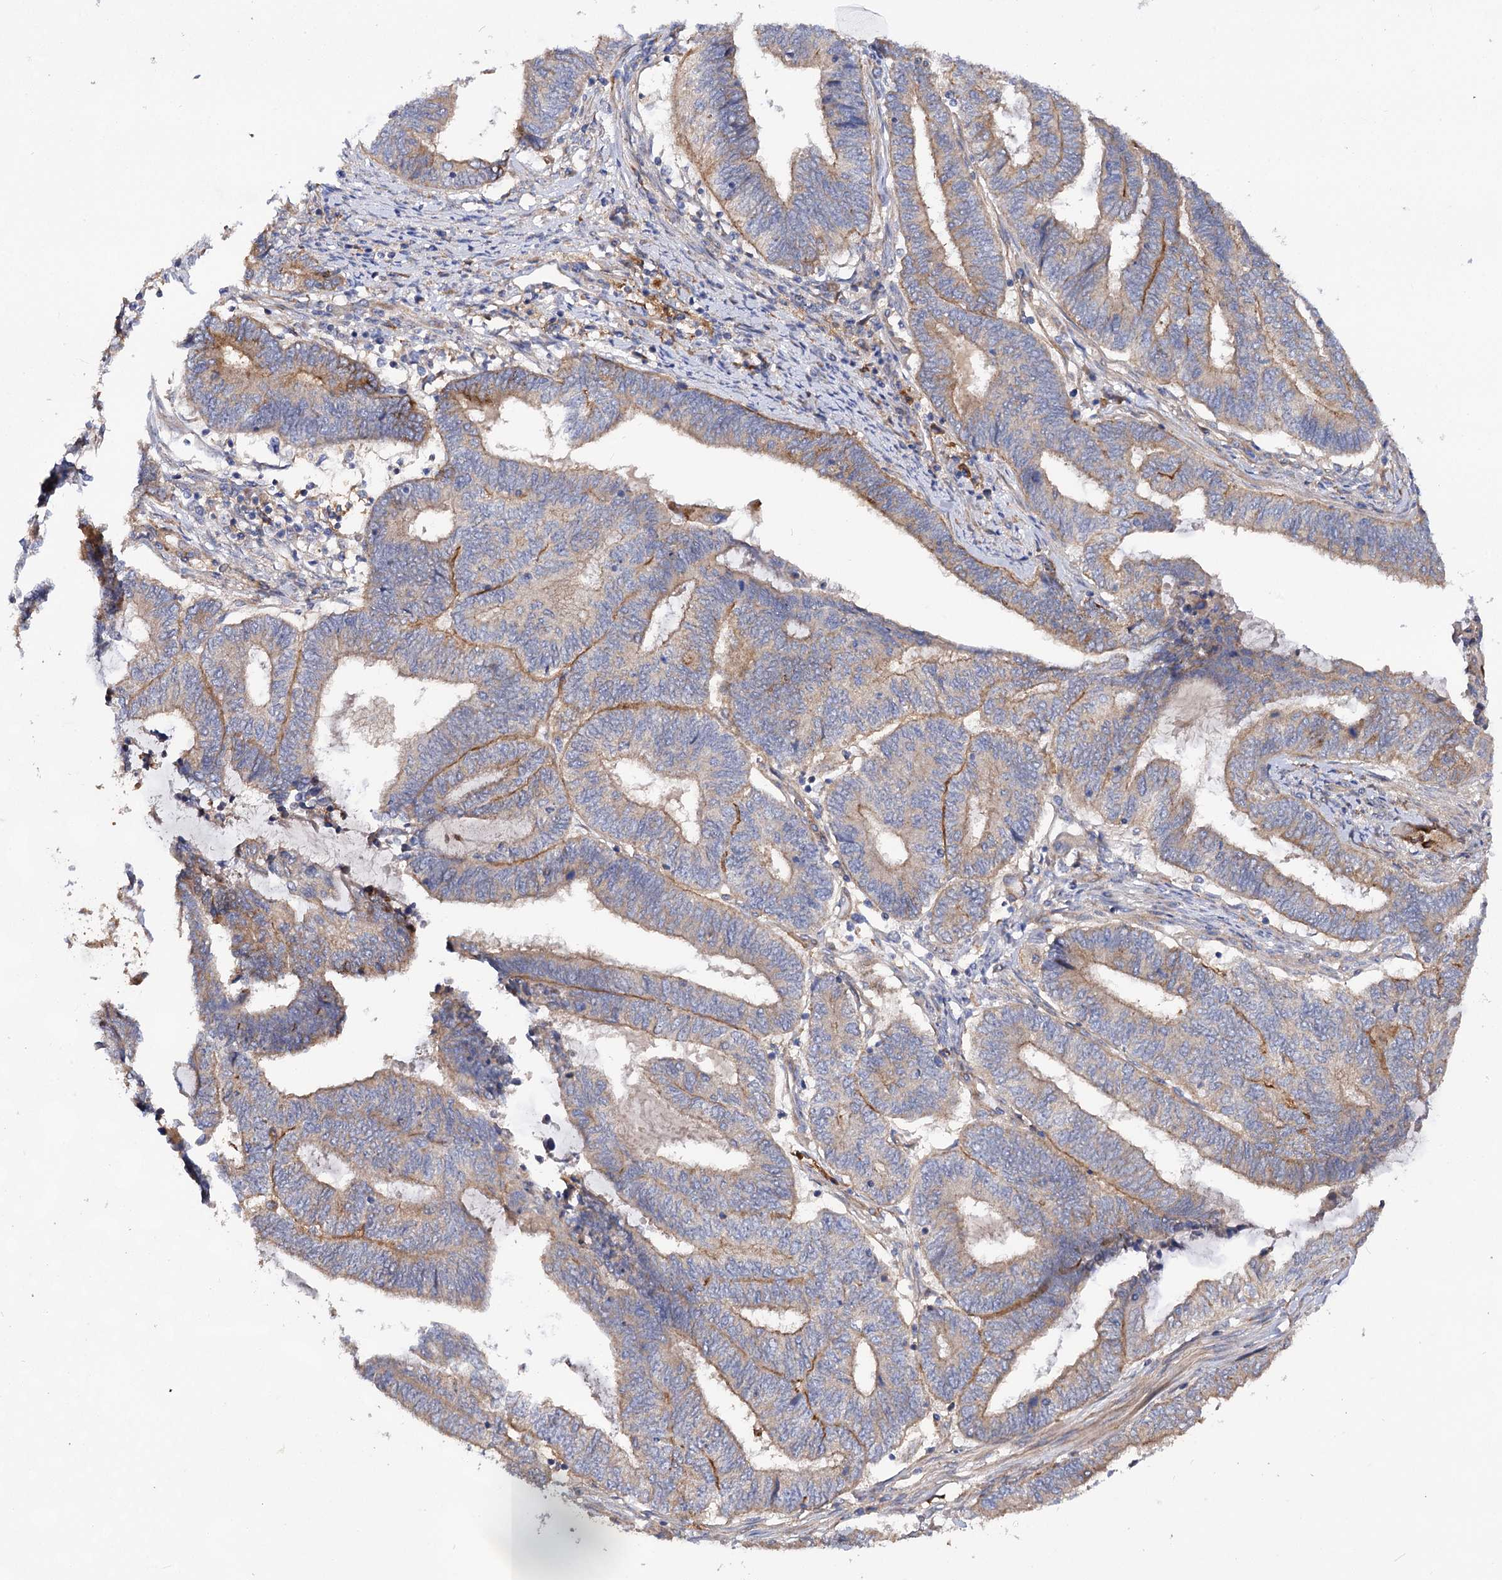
{"staining": {"intensity": "weak", "quantity": "<25%", "location": "cytoplasmic/membranous"}, "tissue": "endometrial cancer", "cell_type": "Tumor cells", "image_type": "cancer", "snomed": [{"axis": "morphology", "description": "Adenocarcinoma, NOS"}, {"axis": "topography", "description": "Uterus"}, {"axis": "topography", "description": "Endometrium"}], "caption": "Adenocarcinoma (endometrial) was stained to show a protein in brown. There is no significant positivity in tumor cells.", "gene": "CSAD", "patient": {"sex": "female", "age": 70}}